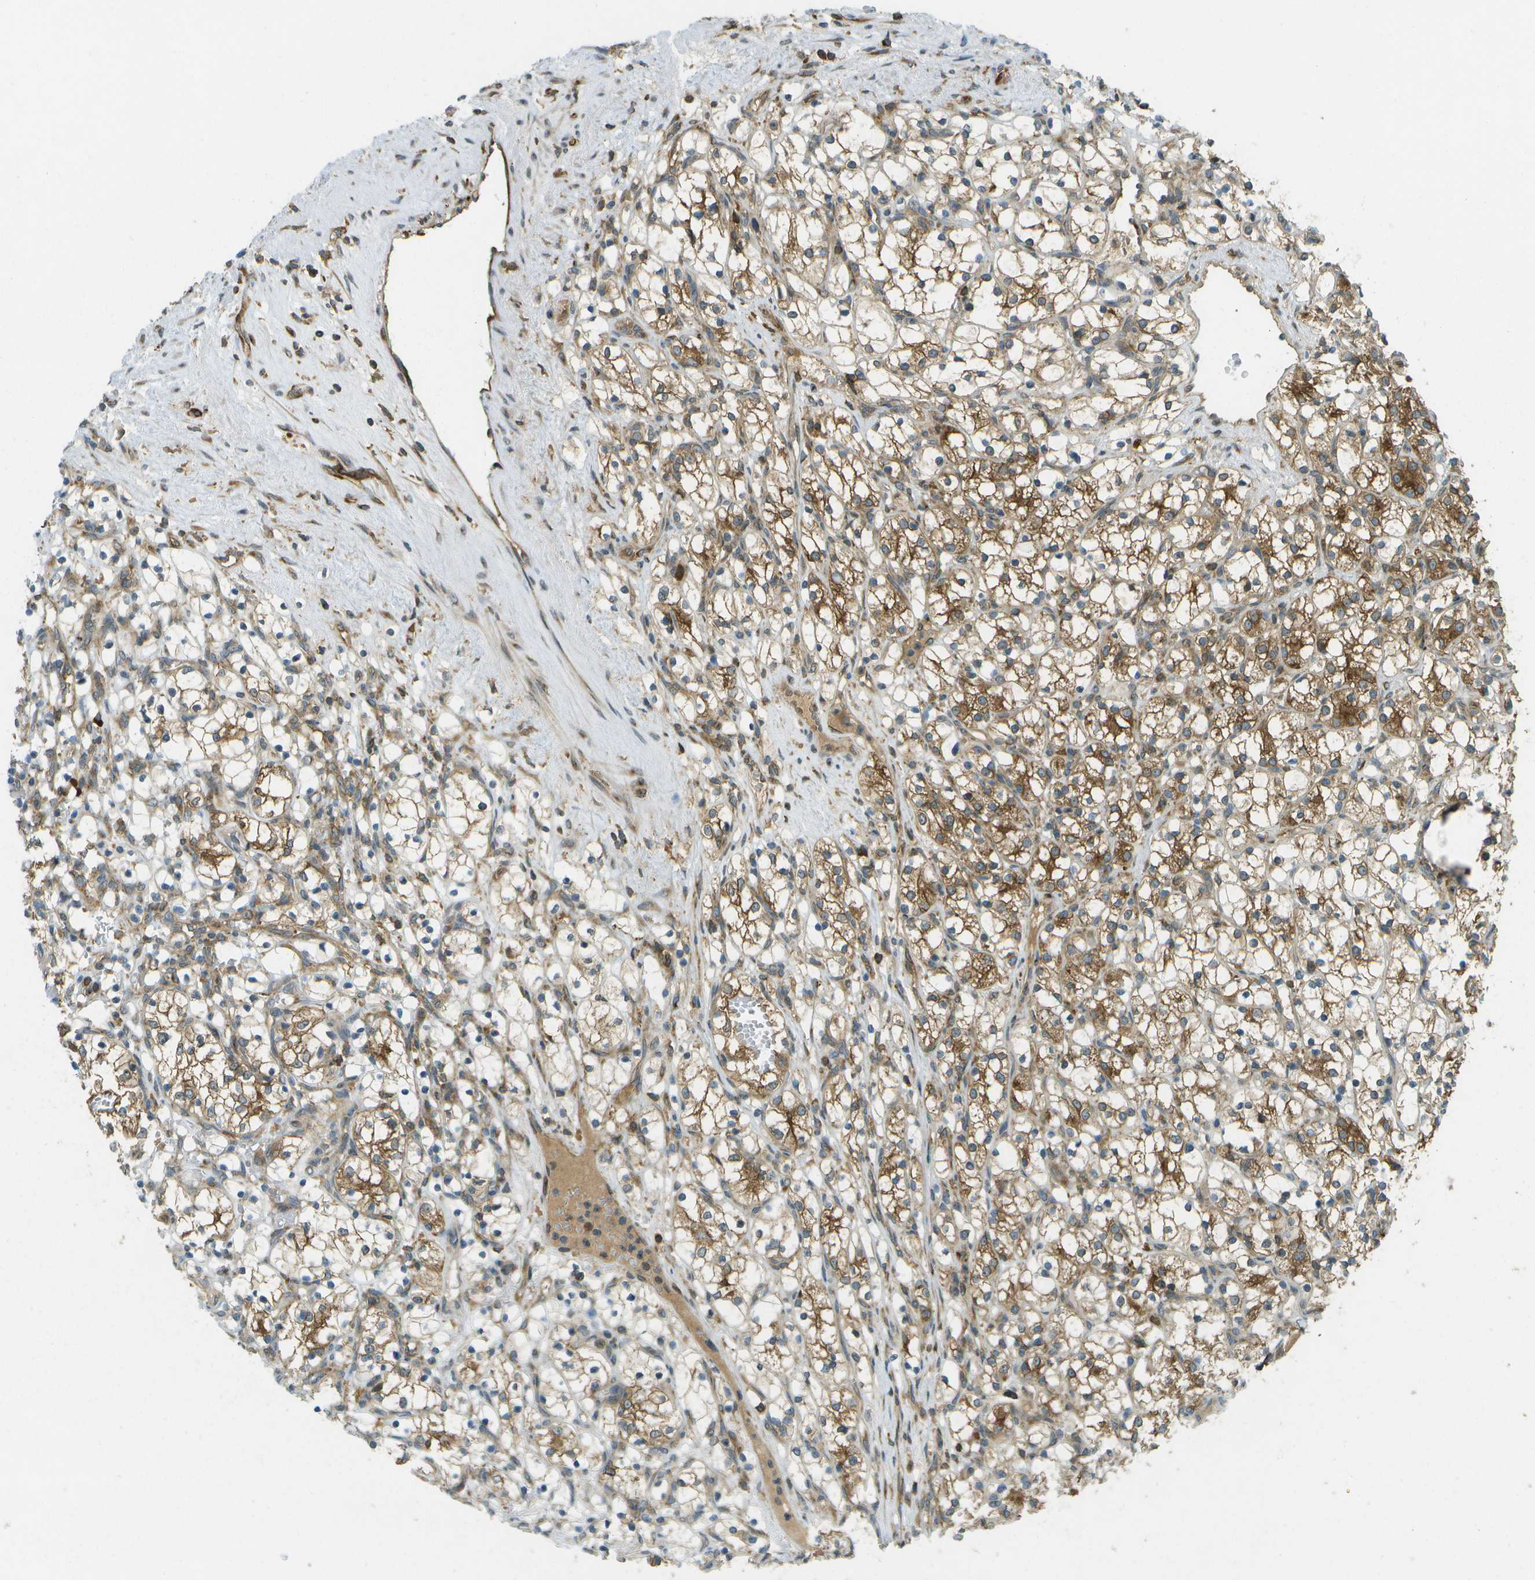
{"staining": {"intensity": "moderate", "quantity": "25%-75%", "location": "cytoplasmic/membranous"}, "tissue": "renal cancer", "cell_type": "Tumor cells", "image_type": "cancer", "snomed": [{"axis": "morphology", "description": "Adenocarcinoma, NOS"}, {"axis": "topography", "description": "Kidney"}], "caption": "Brown immunohistochemical staining in human renal cancer exhibits moderate cytoplasmic/membranous staining in about 25%-75% of tumor cells.", "gene": "TMTC1", "patient": {"sex": "female", "age": 69}}